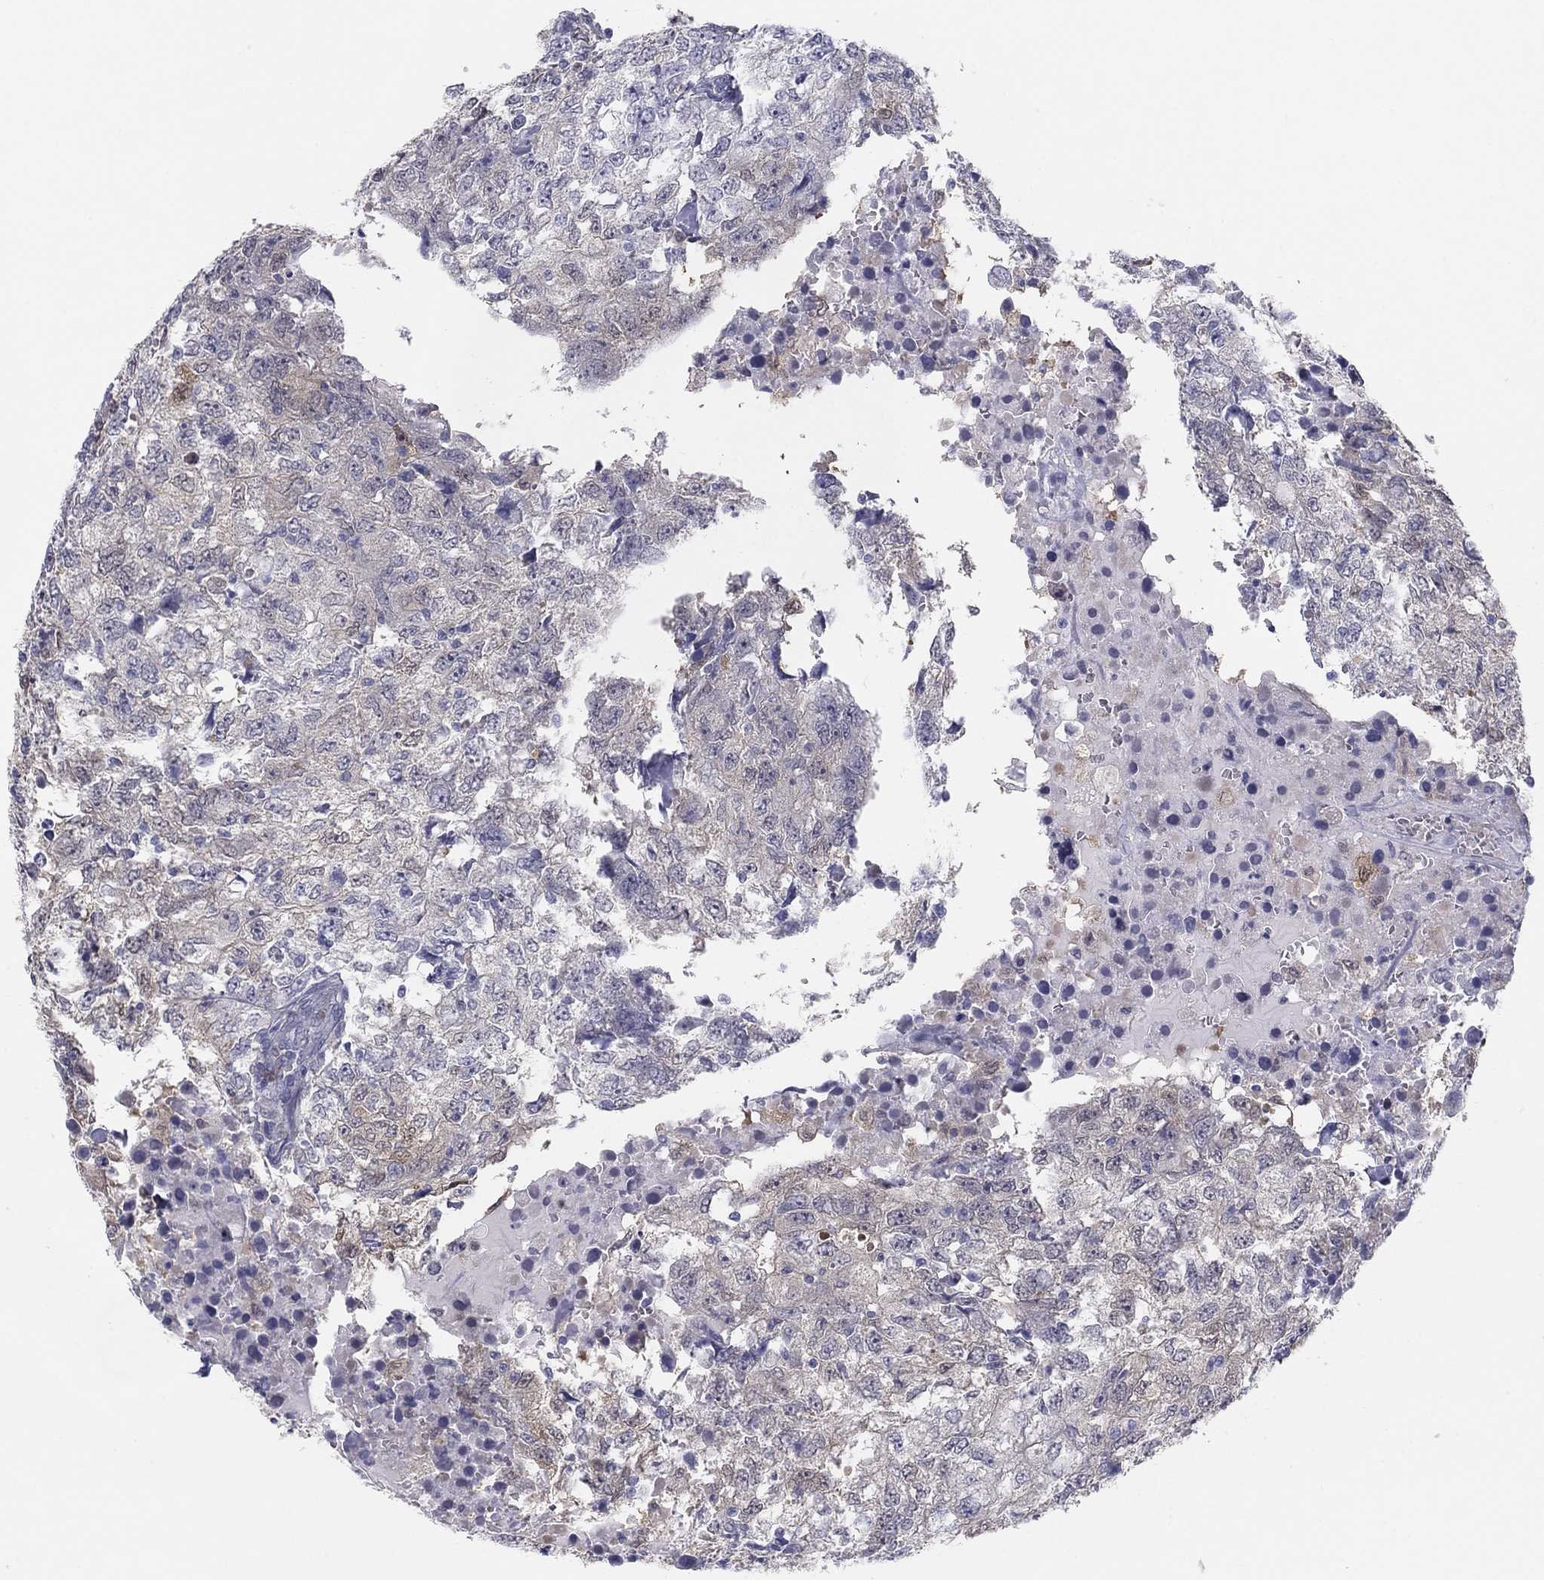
{"staining": {"intensity": "negative", "quantity": "none", "location": "none"}, "tissue": "breast cancer", "cell_type": "Tumor cells", "image_type": "cancer", "snomed": [{"axis": "morphology", "description": "Duct carcinoma"}, {"axis": "topography", "description": "Breast"}], "caption": "Human breast cancer (invasive ductal carcinoma) stained for a protein using immunohistochemistry exhibits no expression in tumor cells.", "gene": "PDXK", "patient": {"sex": "female", "age": 30}}